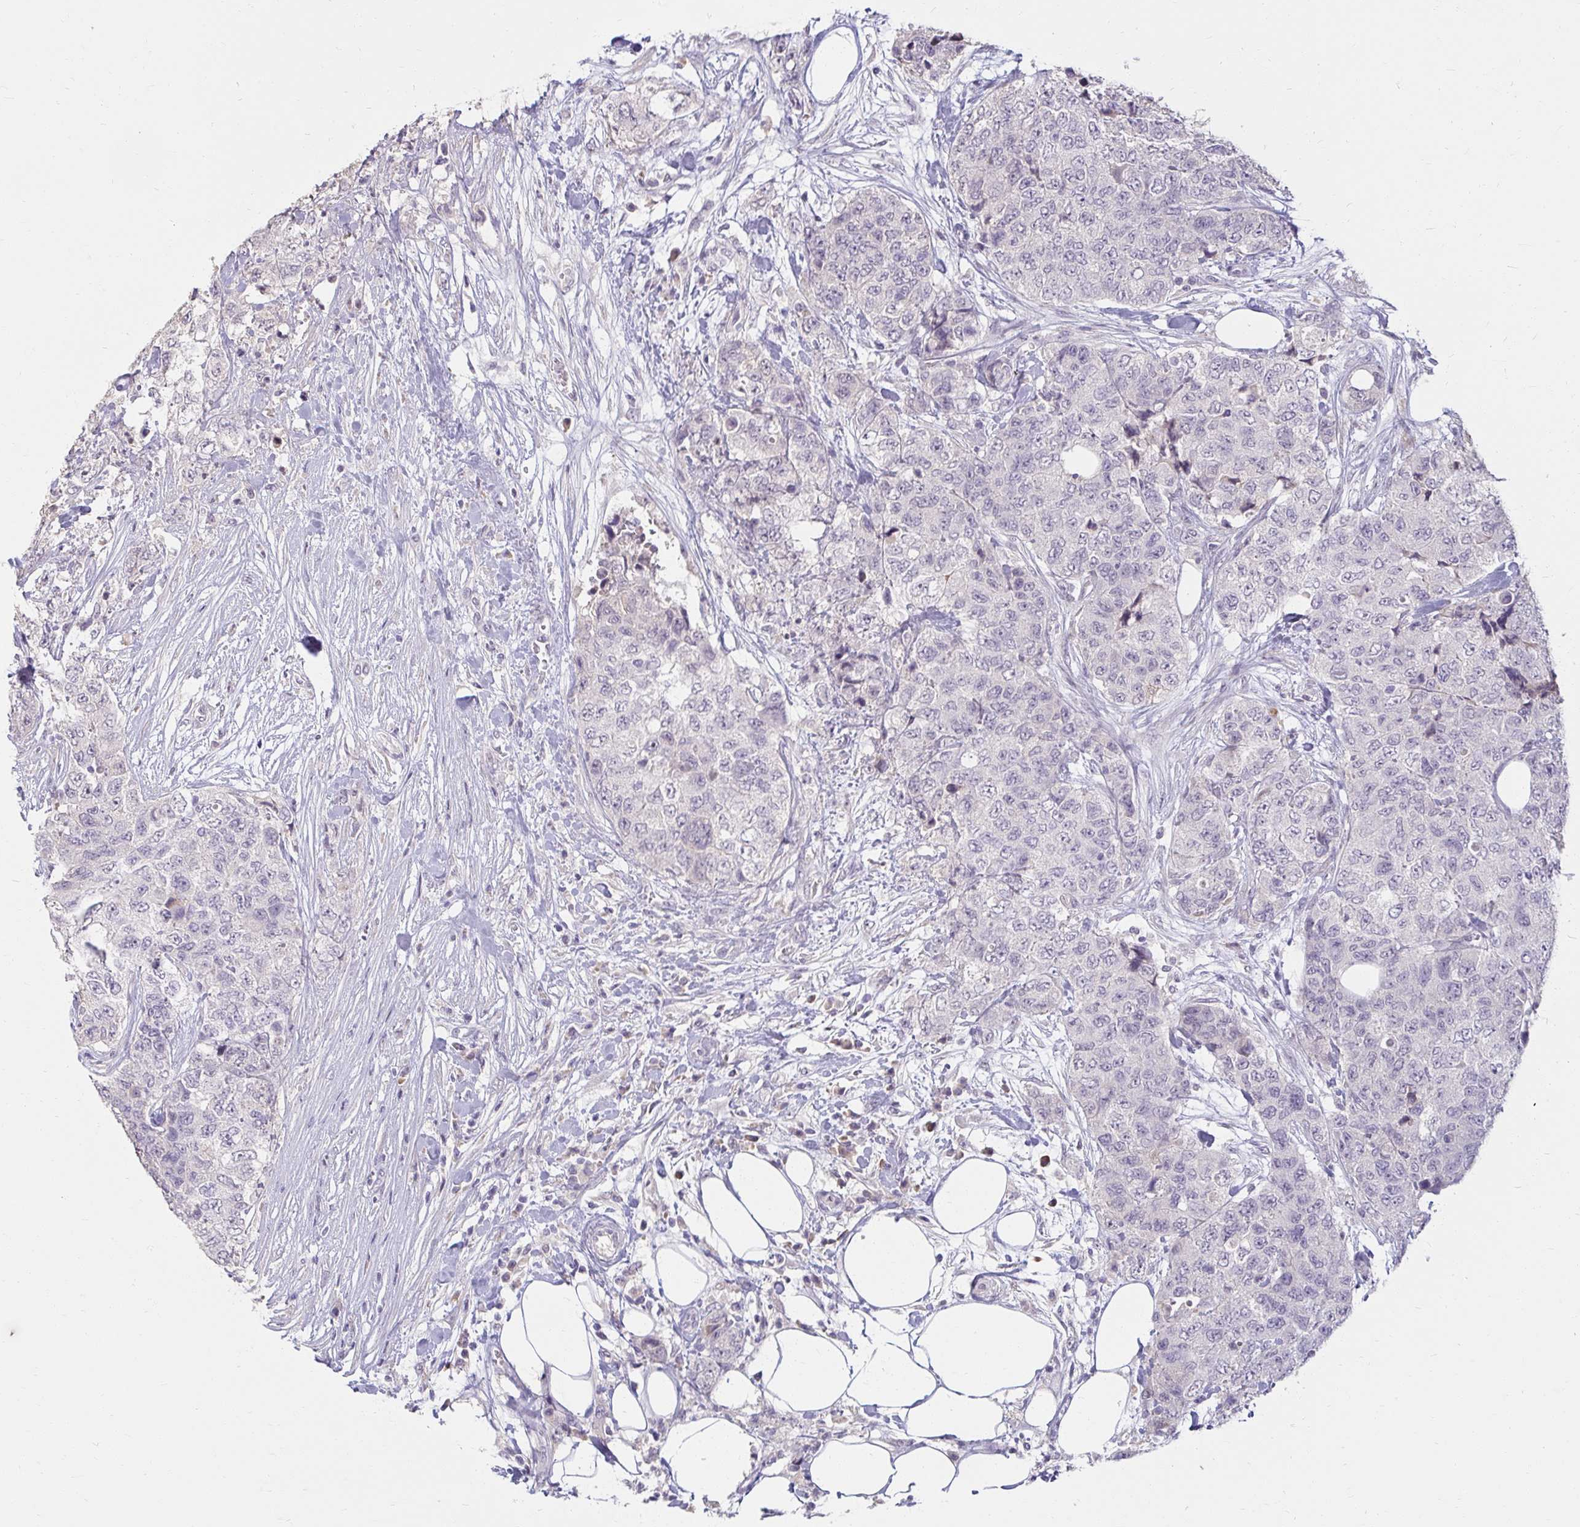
{"staining": {"intensity": "negative", "quantity": "none", "location": "none"}, "tissue": "urothelial cancer", "cell_type": "Tumor cells", "image_type": "cancer", "snomed": [{"axis": "morphology", "description": "Urothelial carcinoma, High grade"}, {"axis": "topography", "description": "Urinary bladder"}], "caption": "Micrograph shows no protein positivity in tumor cells of urothelial cancer tissue.", "gene": "DDN", "patient": {"sex": "female", "age": 78}}